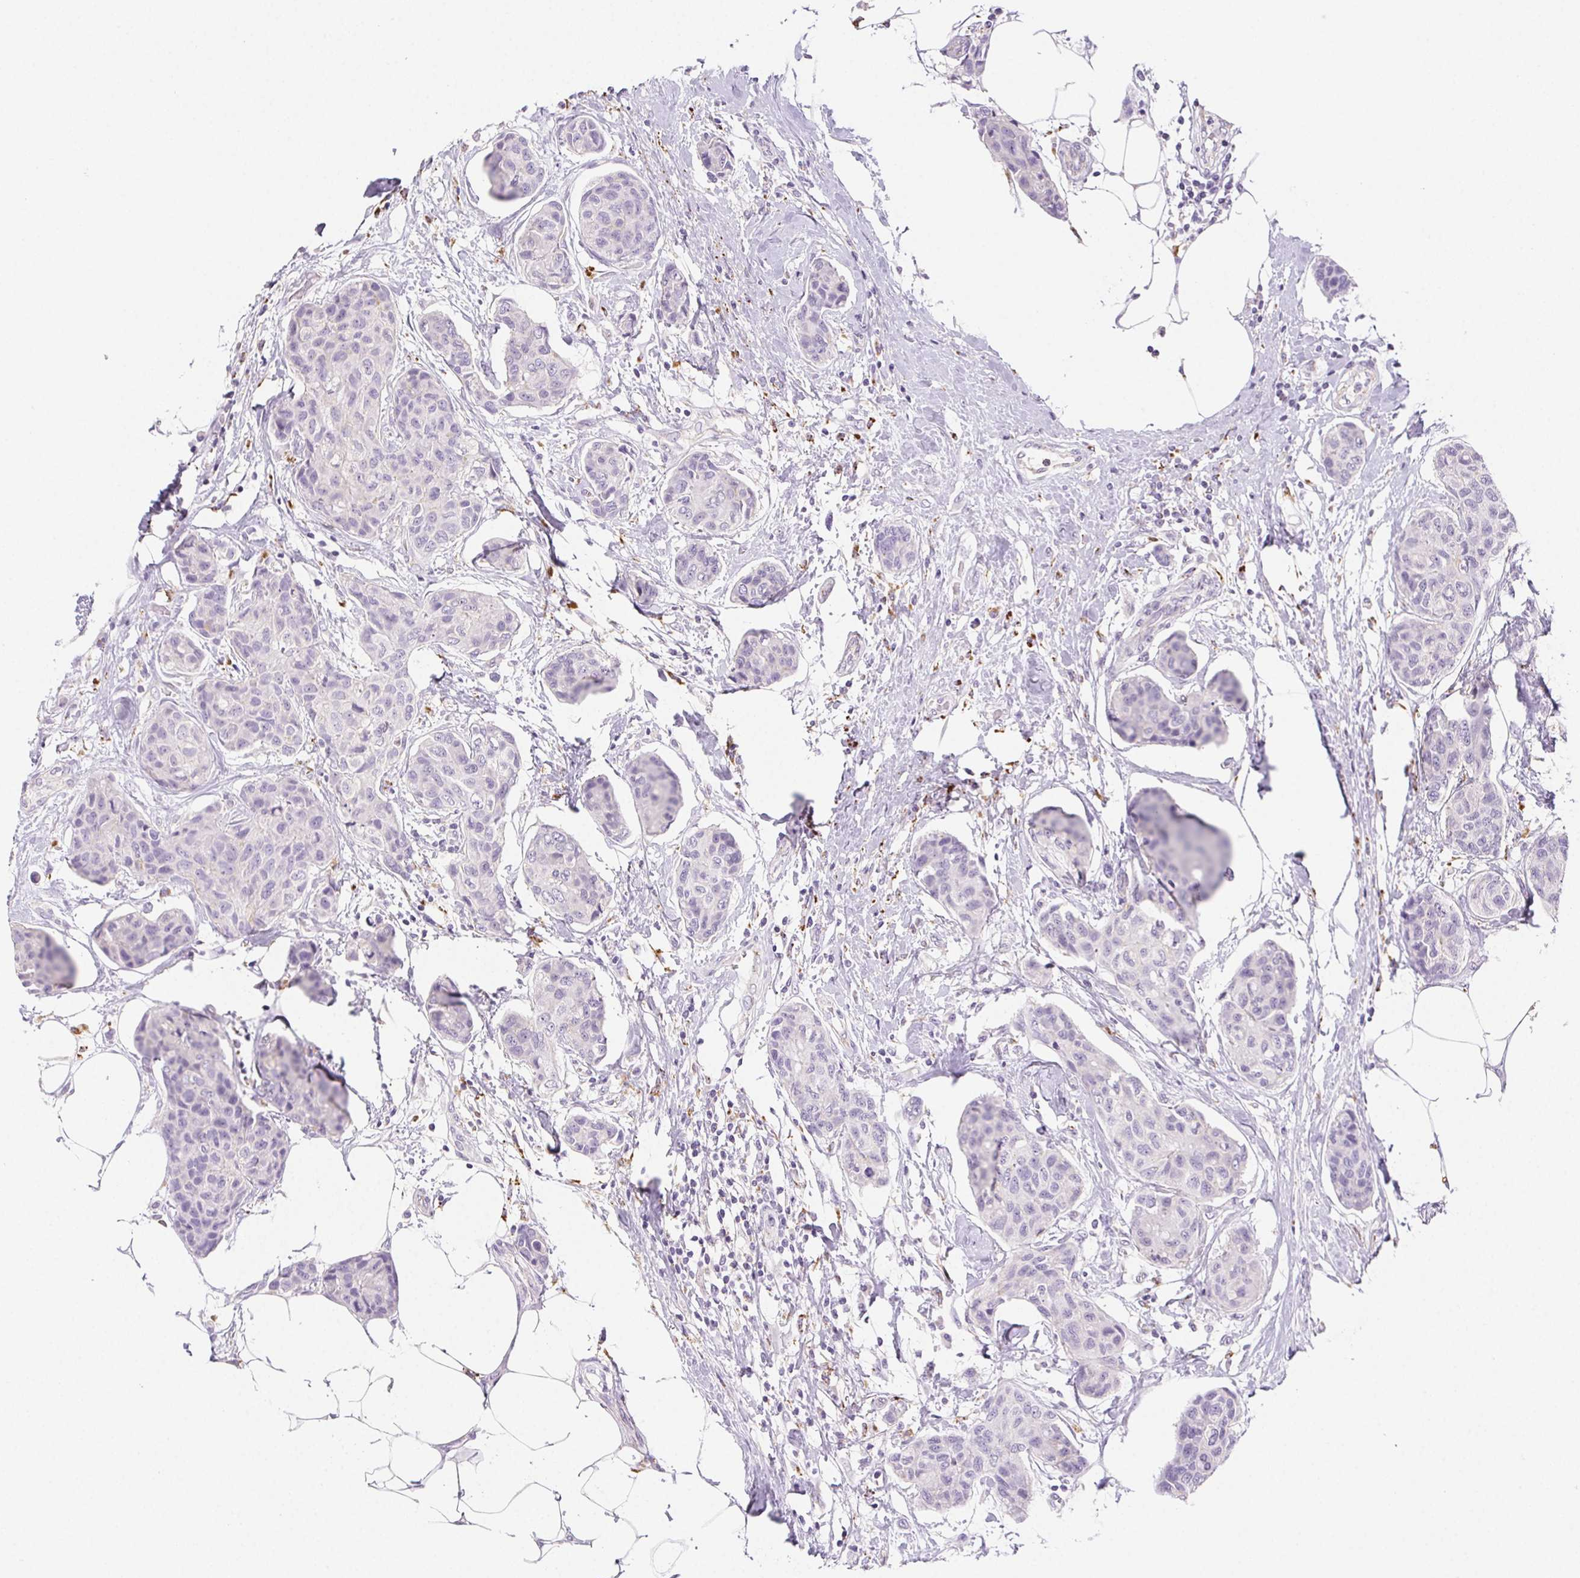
{"staining": {"intensity": "negative", "quantity": "none", "location": "none"}, "tissue": "breast cancer", "cell_type": "Tumor cells", "image_type": "cancer", "snomed": [{"axis": "morphology", "description": "Duct carcinoma"}, {"axis": "topography", "description": "Breast"}], "caption": "Immunohistochemical staining of invasive ductal carcinoma (breast) exhibits no significant staining in tumor cells.", "gene": "LIPA", "patient": {"sex": "female", "age": 80}}